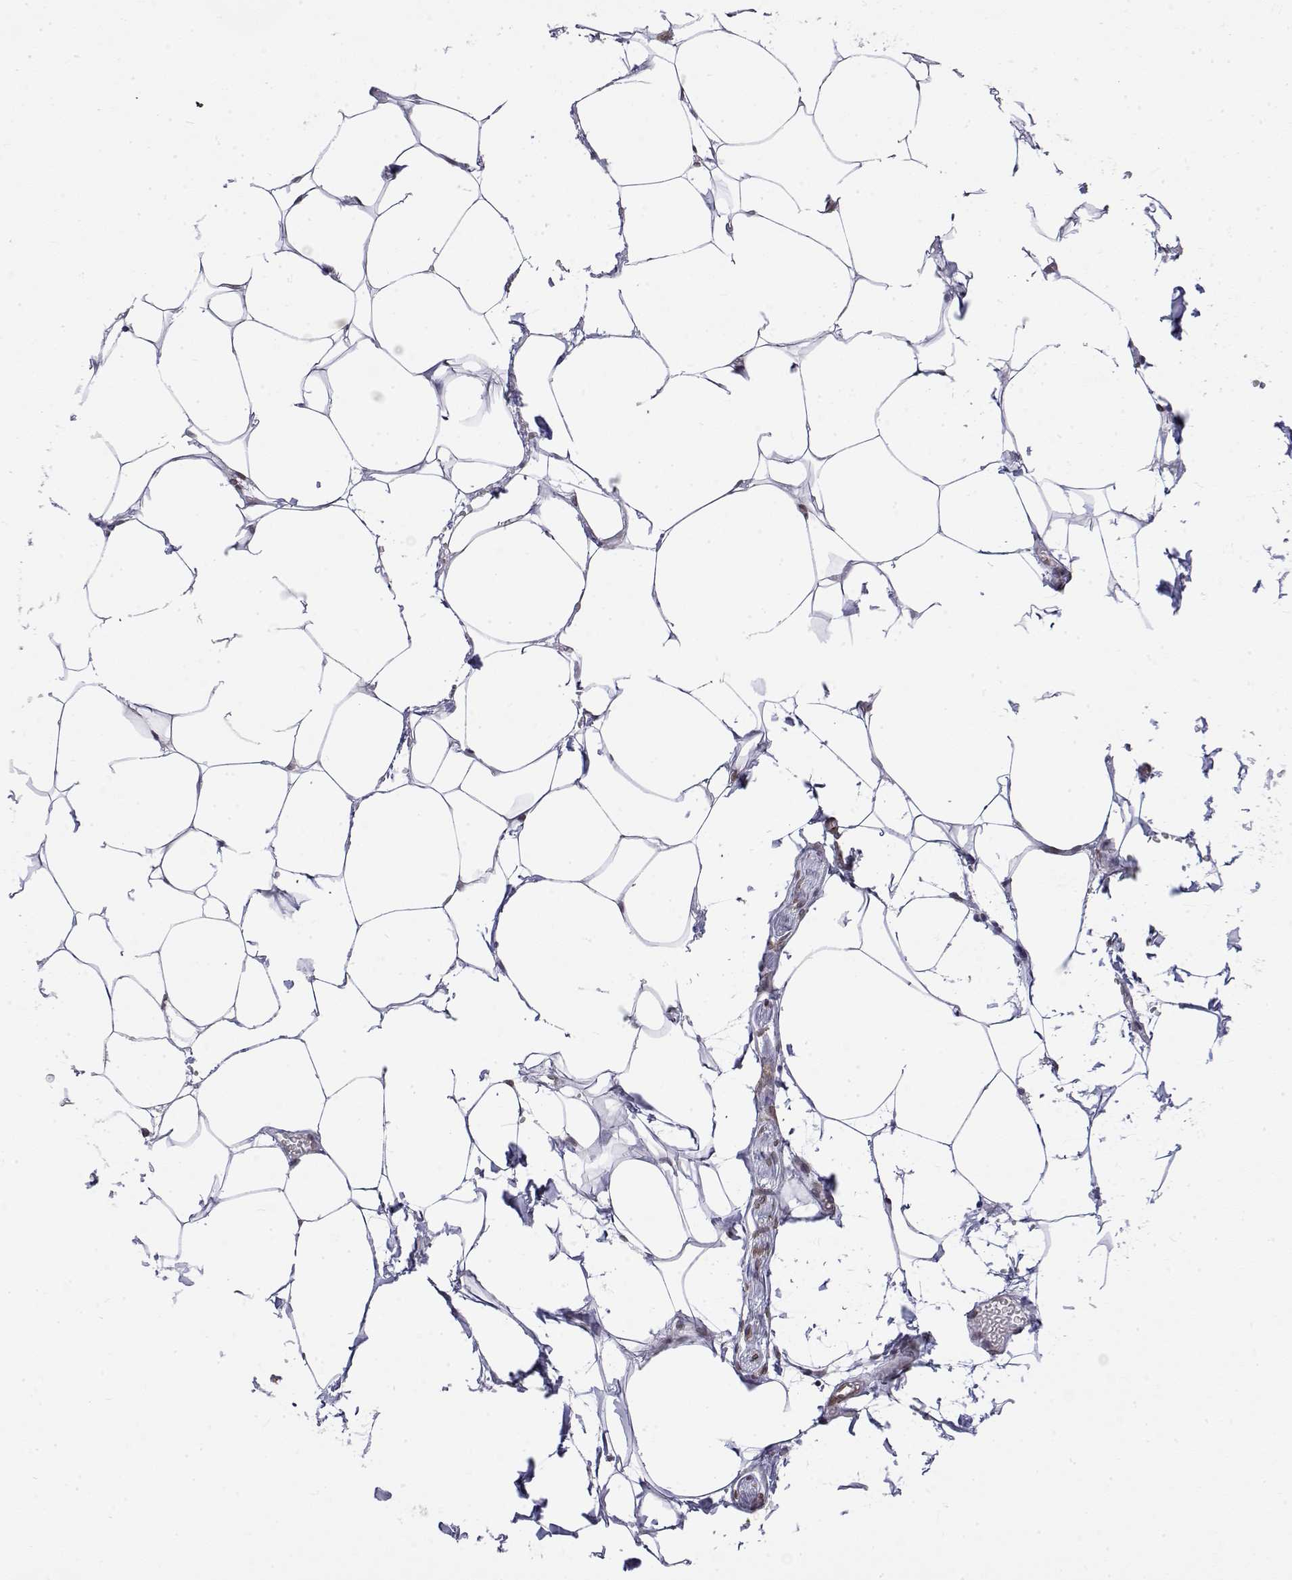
{"staining": {"intensity": "weak", "quantity": "25%-75%", "location": "nuclear"}, "tissue": "adipose tissue", "cell_type": "Adipocytes", "image_type": "normal", "snomed": [{"axis": "morphology", "description": "Normal tissue, NOS"}, {"axis": "topography", "description": "Prostate"}, {"axis": "topography", "description": "Peripheral nerve tissue"}], "caption": "Unremarkable adipose tissue shows weak nuclear staining in about 25%-75% of adipocytes, visualized by immunohistochemistry.", "gene": "ZNF532", "patient": {"sex": "male", "age": 55}}